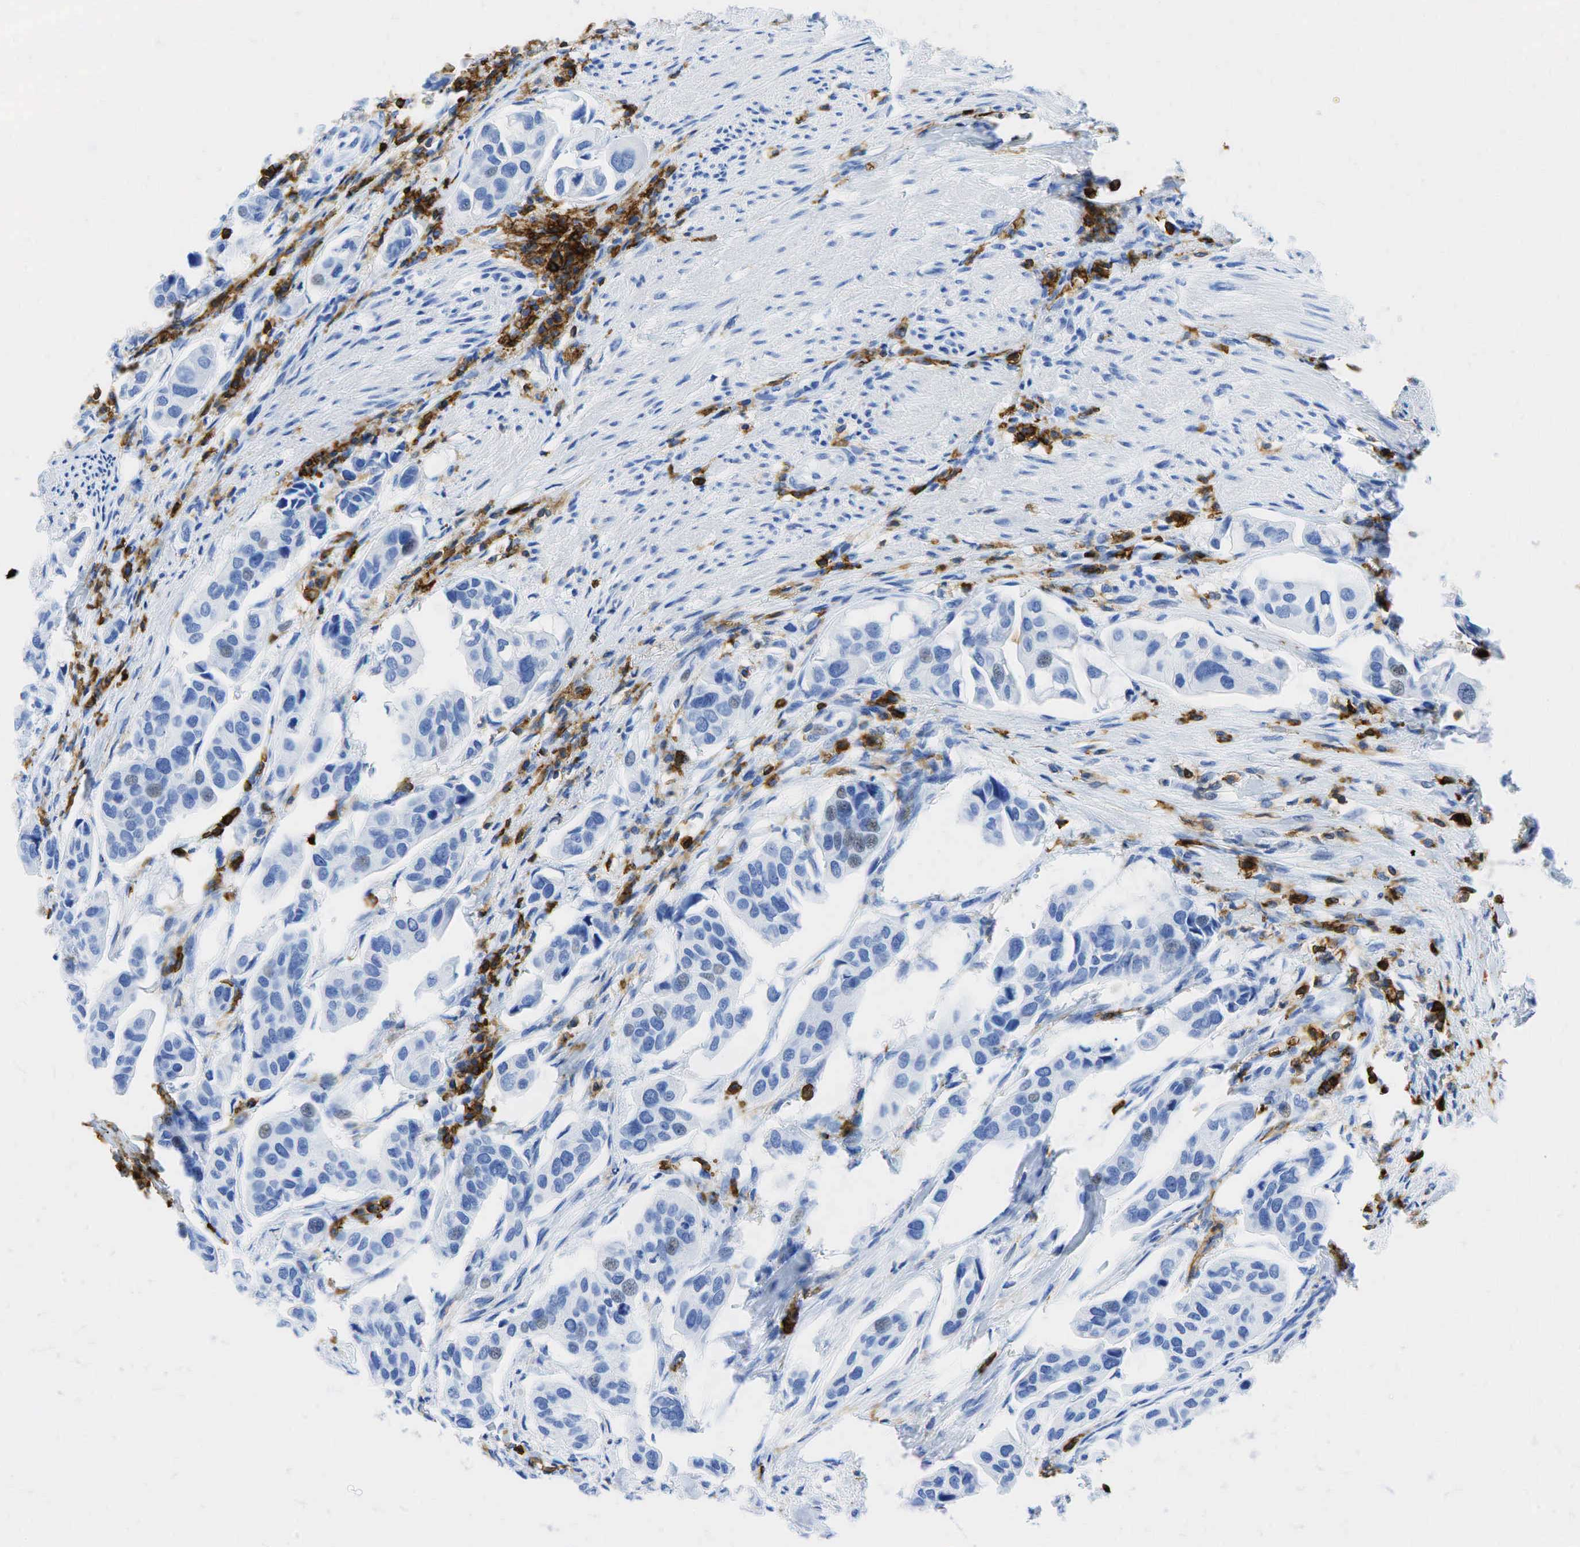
{"staining": {"intensity": "weak", "quantity": "<25%", "location": "nuclear"}, "tissue": "urothelial cancer", "cell_type": "Tumor cells", "image_type": "cancer", "snomed": [{"axis": "morphology", "description": "Adenocarcinoma, NOS"}, {"axis": "topography", "description": "Urinary bladder"}], "caption": "Immunohistochemistry (IHC) histopathology image of adenocarcinoma stained for a protein (brown), which demonstrates no staining in tumor cells.", "gene": "PTPRC", "patient": {"sex": "male", "age": 61}}